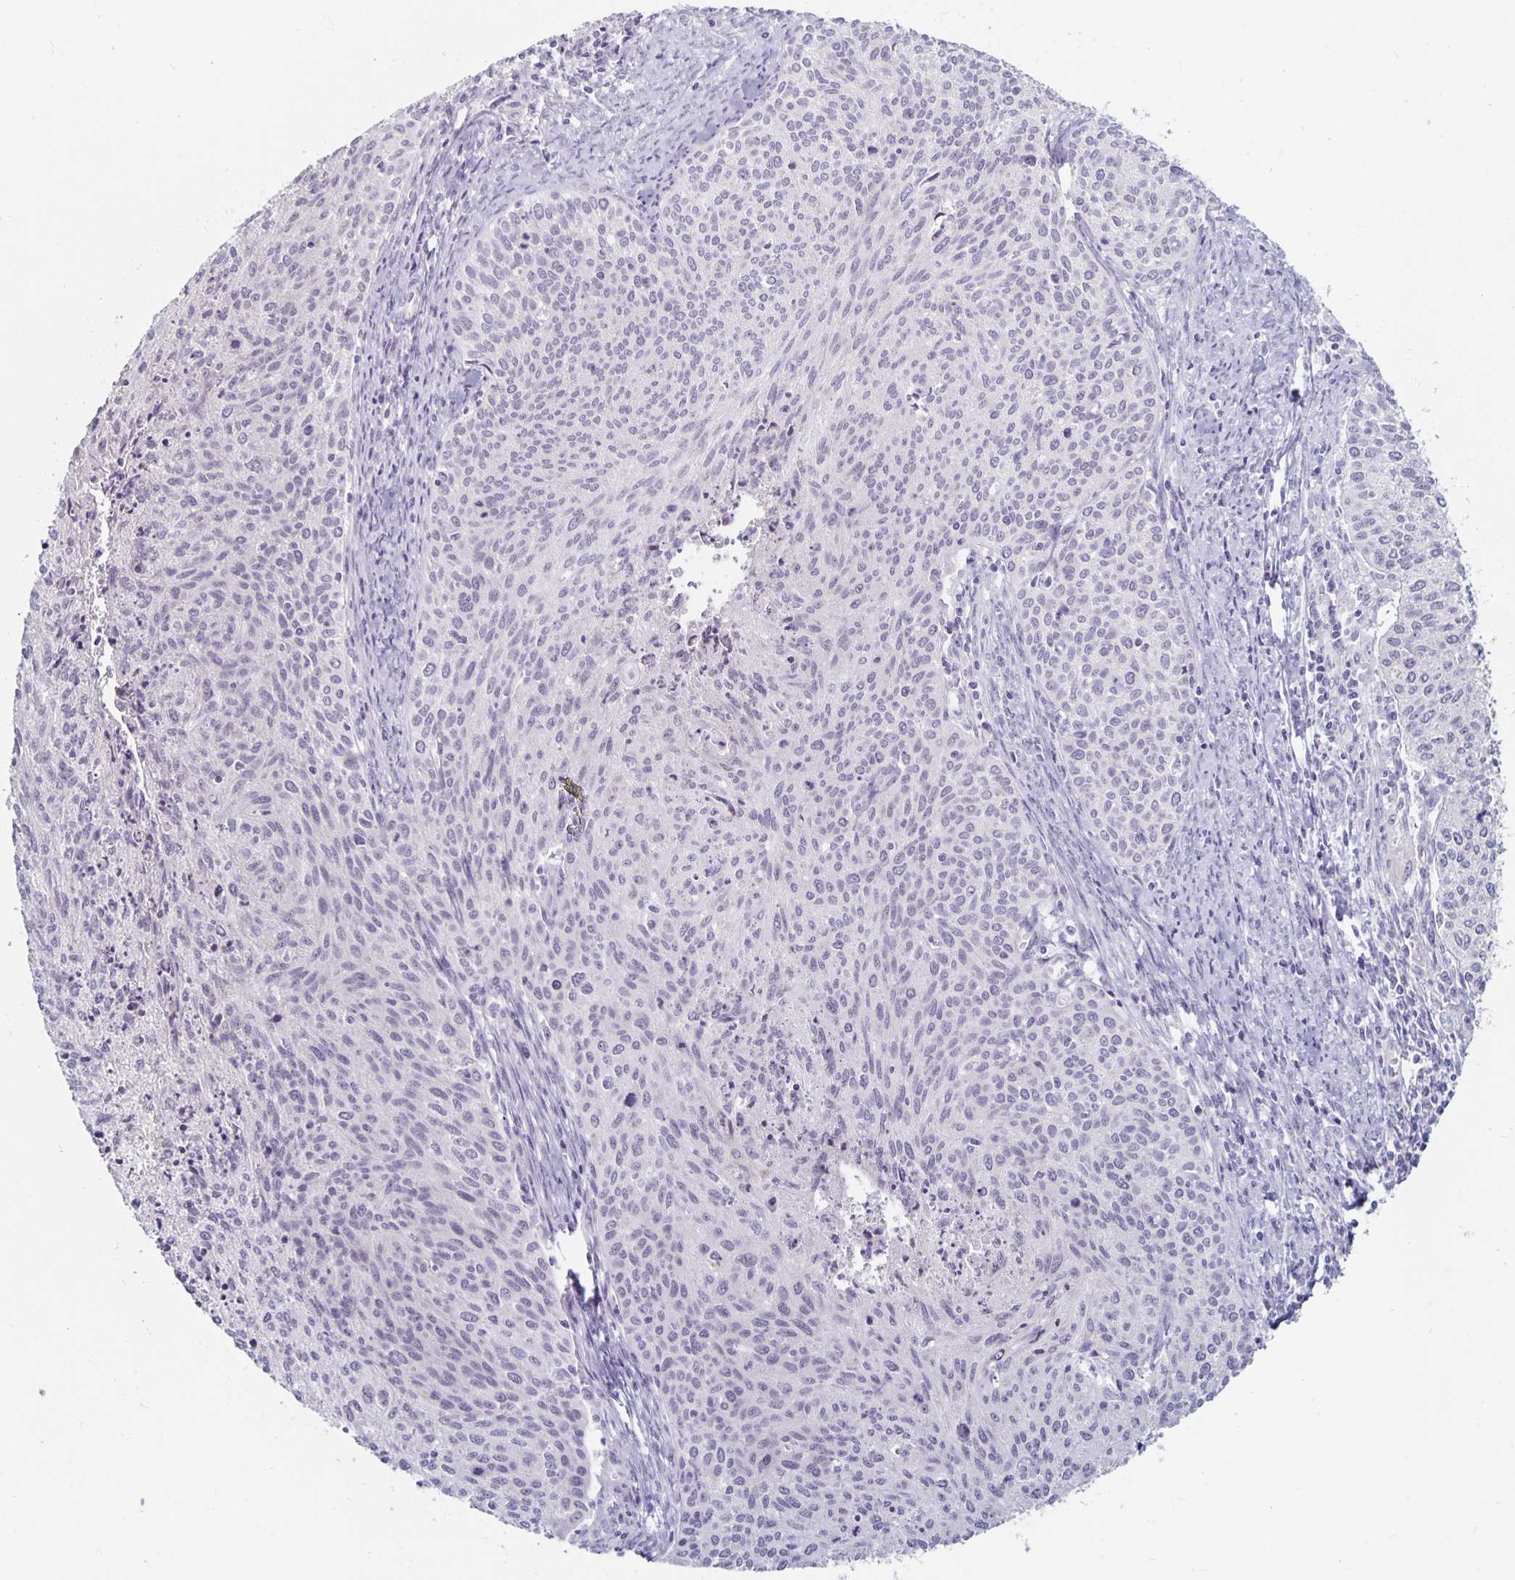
{"staining": {"intensity": "negative", "quantity": "none", "location": "none"}, "tissue": "cervical cancer", "cell_type": "Tumor cells", "image_type": "cancer", "snomed": [{"axis": "morphology", "description": "Squamous cell carcinoma, NOS"}, {"axis": "topography", "description": "Cervix"}], "caption": "A micrograph of human cervical cancer (squamous cell carcinoma) is negative for staining in tumor cells.", "gene": "NUP85", "patient": {"sex": "female", "age": 38}}